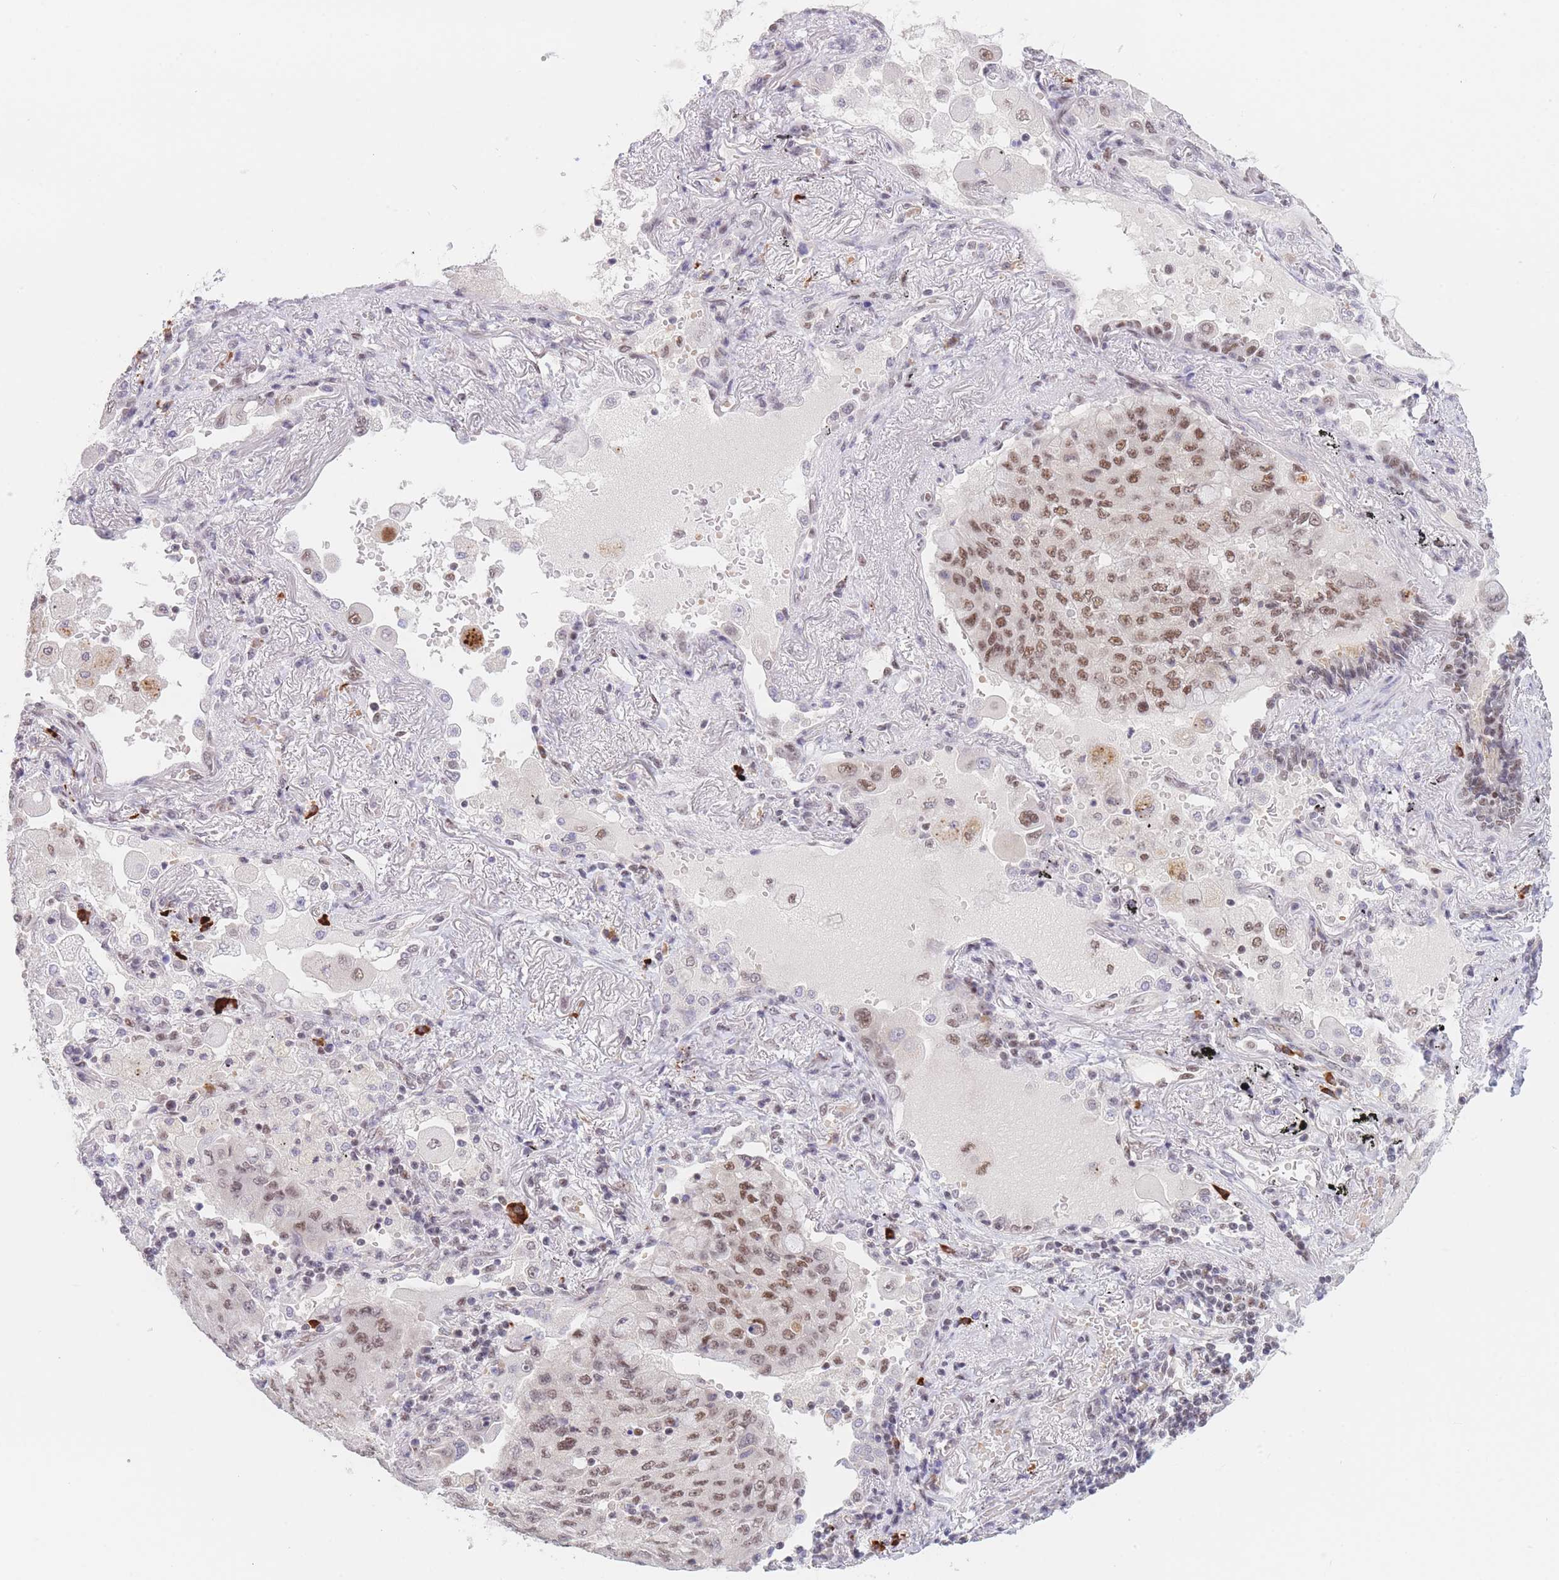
{"staining": {"intensity": "moderate", "quantity": ">75%", "location": "nuclear"}, "tissue": "lung cancer", "cell_type": "Tumor cells", "image_type": "cancer", "snomed": [{"axis": "morphology", "description": "Squamous cell carcinoma, NOS"}, {"axis": "topography", "description": "Lung"}], "caption": "Immunohistochemical staining of human lung squamous cell carcinoma exhibits moderate nuclear protein expression in approximately >75% of tumor cells.", "gene": "SMAD9", "patient": {"sex": "male", "age": 74}}